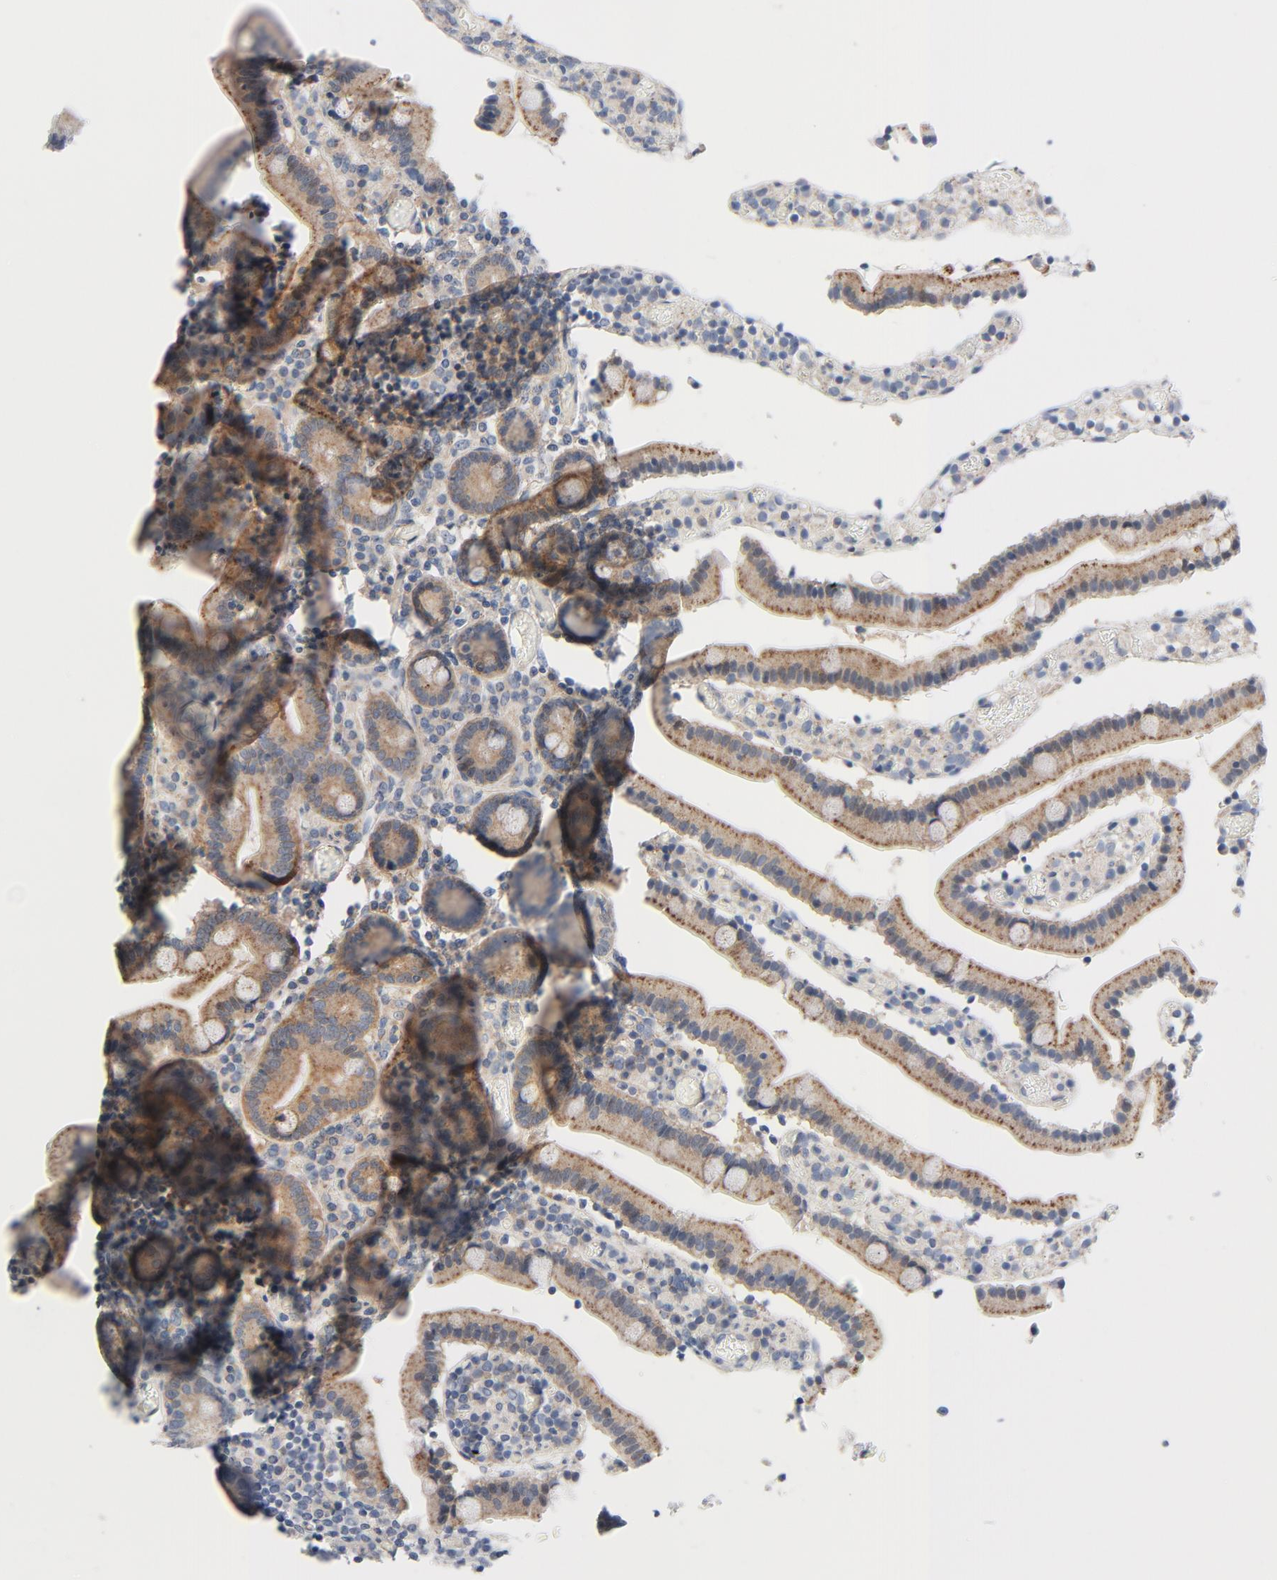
{"staining": {"intensity": "moderate", "quantity": ">75%", "location": "cytoplasmic/membranous"}, "tissue": "duodenum", "cell_type": "Glandular cells", "image_type": "normal", "snomed": [{"axis": "morphology", "description": "Normal tissue, NOS"}, {"axis": "topography", "description": "Duodenum"}], "caption": "IHC photomicrograph of normal human duodenum stained for a protein (brown), which demonstrates medium levels of moderate cytoplasmic/membranous staining in about >75% of glandular cells.", "gene": "TSG101", "patient": {"sex": "female", "age": 53}}